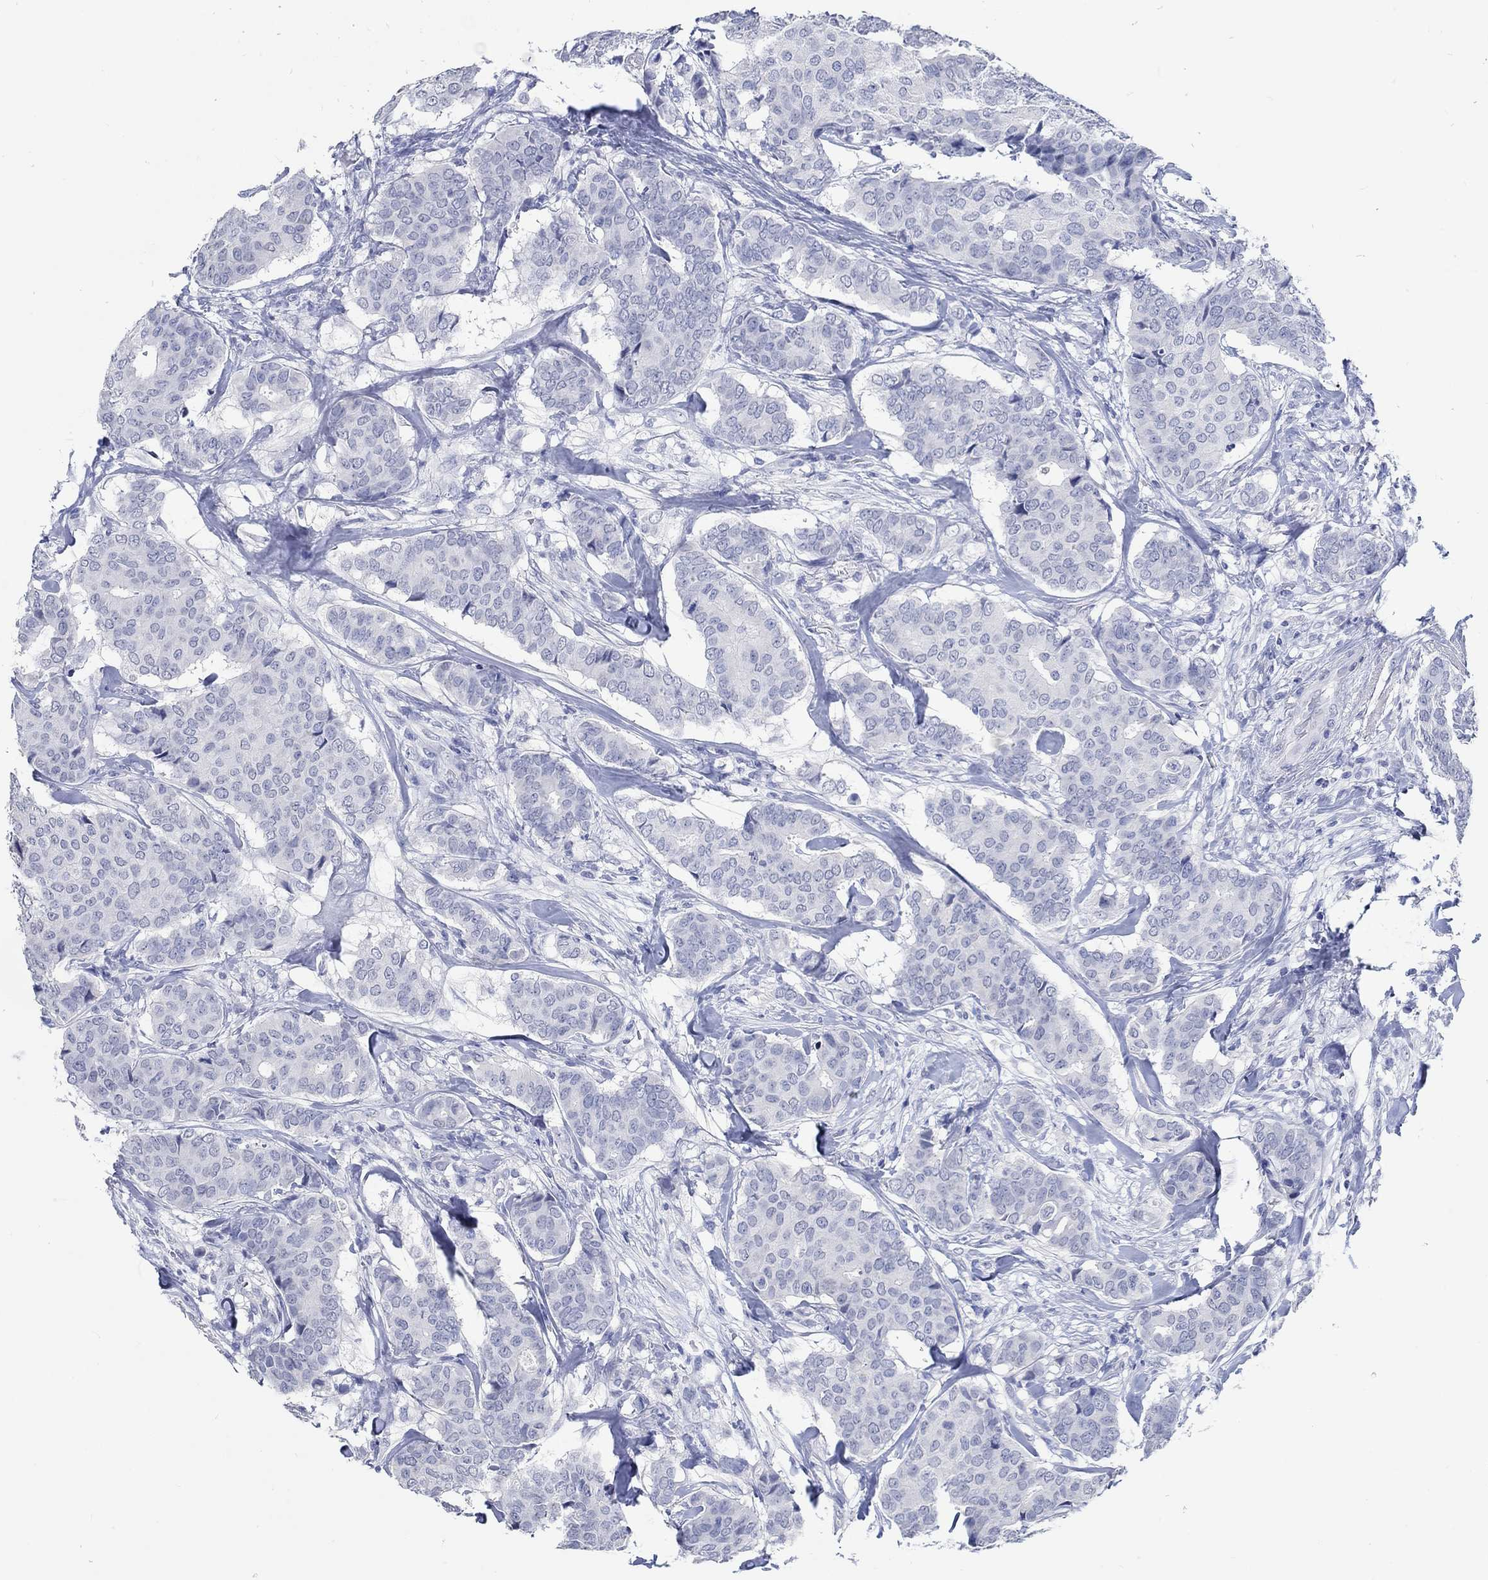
{"staining": {"intensity": "negative", "quantity": "none", "location": "none"}, "tissue": "breast cancer", "cell_type": "Tumor cells", "image_type": "cancer", "snomed": [{"axis": "morphology", "description": "Duct carcinoma"}, {"axis": "topography", "description": "Breast"}], "caption": "Breast cancer was stained to show a protein in brown. There is no significant staining in tumor cells.", "gene": "C4orf47", "patient": {"sex": "female", "age": 75}}